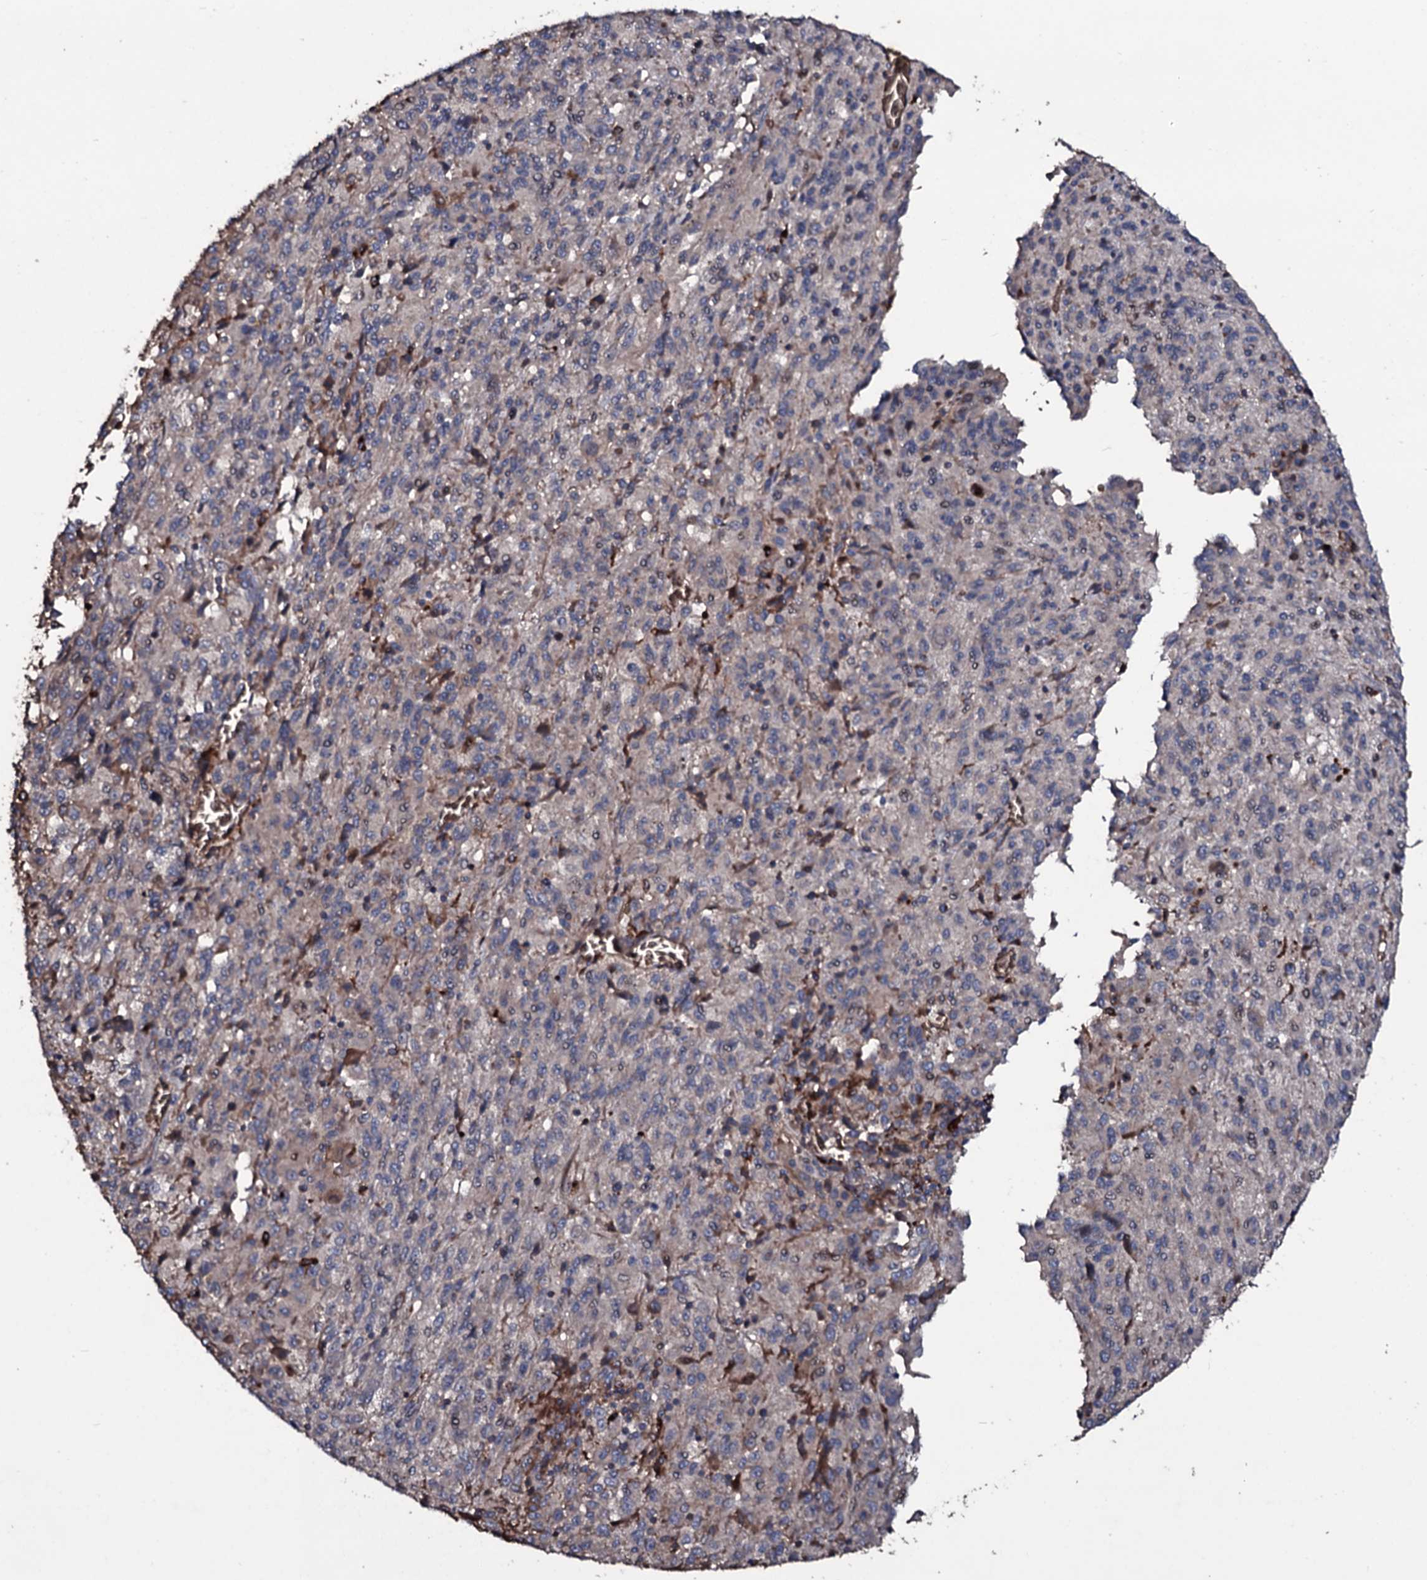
{"staining": {"intensity": "weak", "quantity": "<25%", "location": "cytoplasmic/membranous"}, "tissue": "melanoma", "cell_type": "Tumor cells", "image_type": "cancer", "snomed": [{"axis": "morphology", "description": "Malignant melanoma, Metastatic site"}, {"axis": "topography", "description": "Lung"}], "caption": "The immunohistochemistry (IHC) photomicrograph has no significant expression in tumor cells of melanoma tissue.", "gene": "ZSWIM8", "patient": {"sex": "male", "age": 64}}